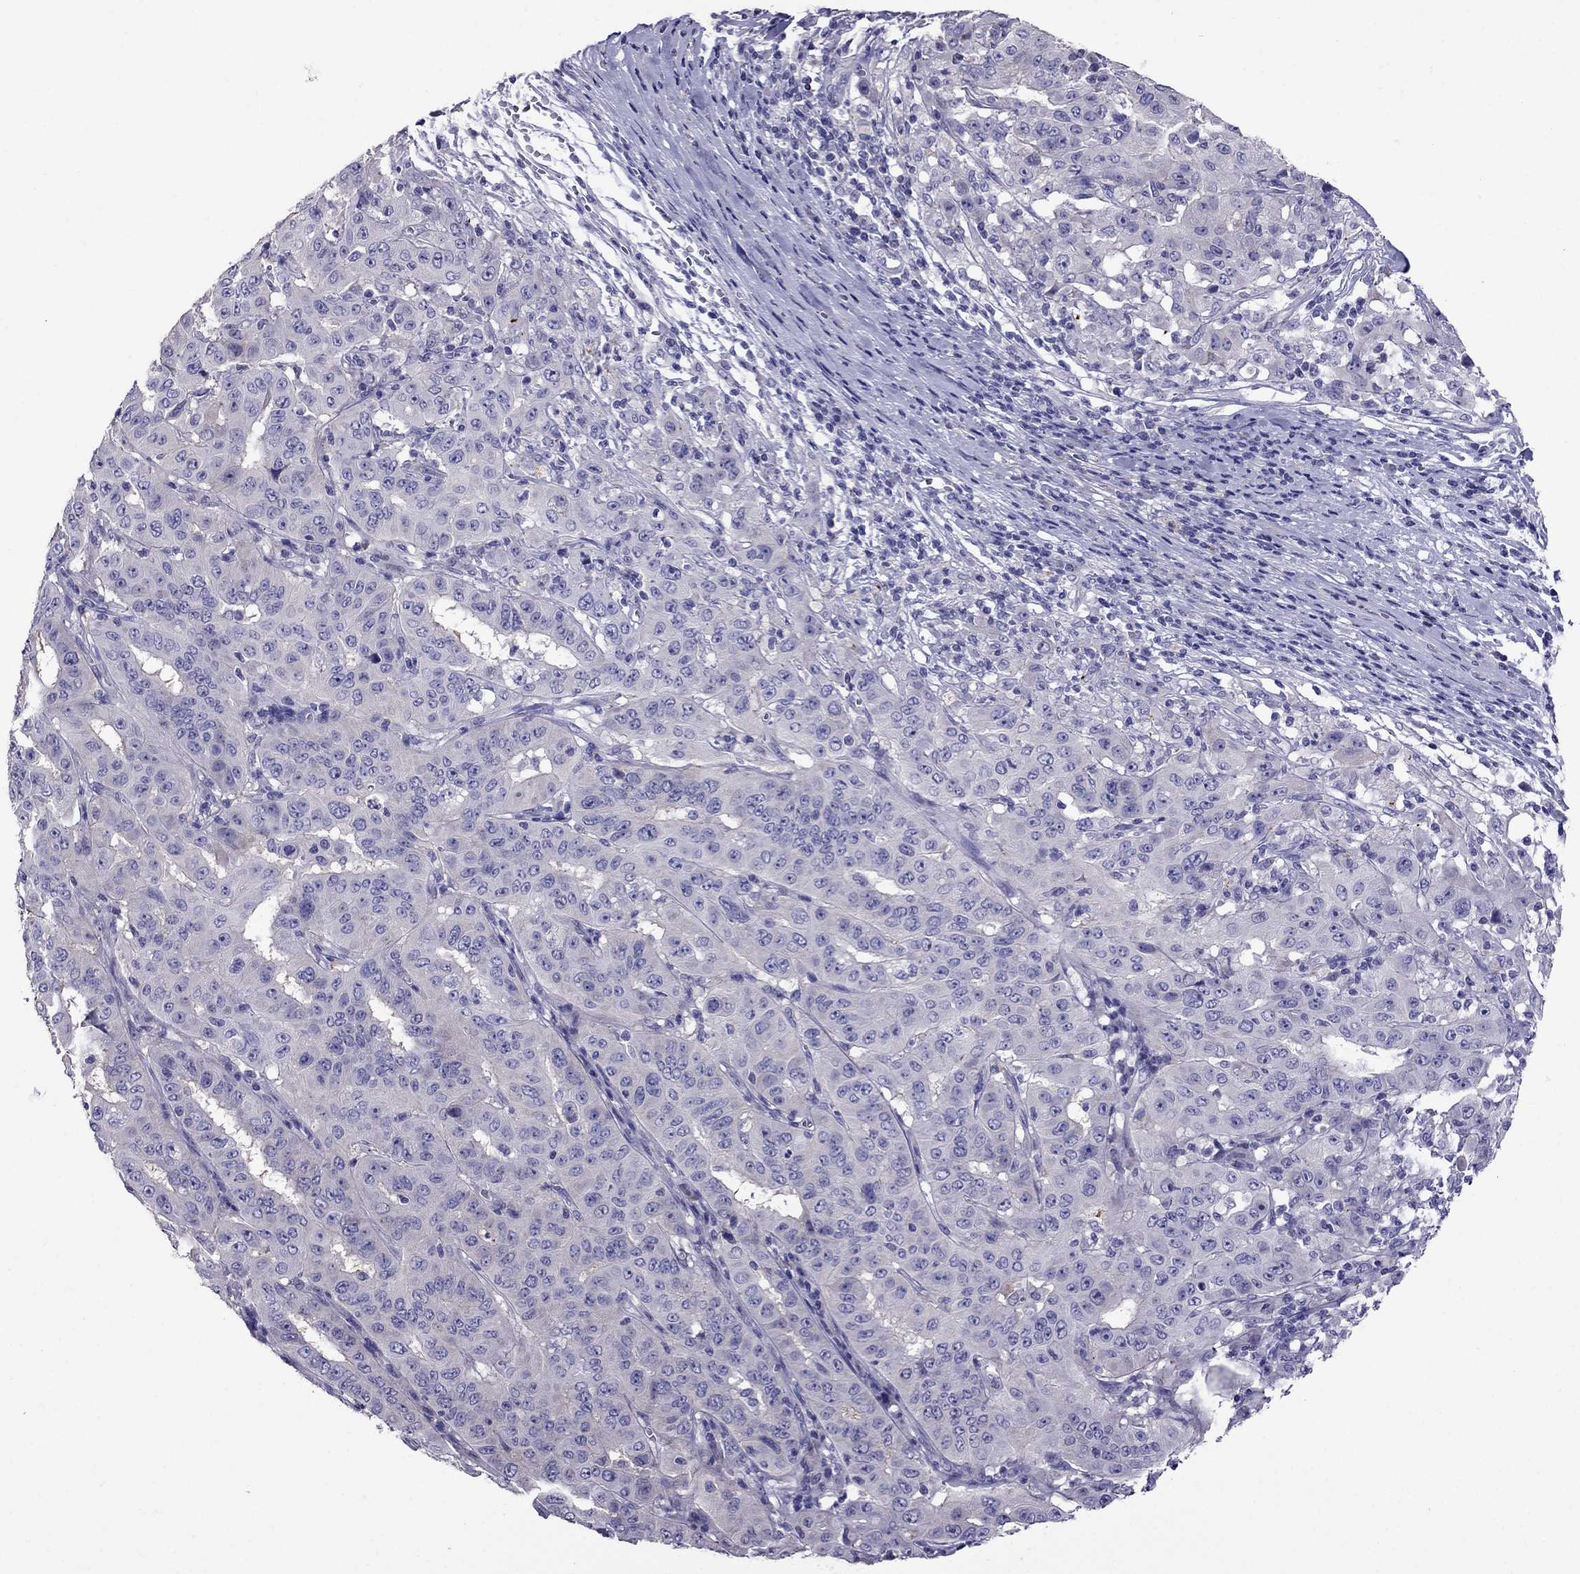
{"staining": {"intensity": "negative", "quantity": "none", "location": "none"}, "tissue": "pancreatic cancer", "cell_type": "Tumor cells", "image_type": "cancer", "snomed": [{"axis": "morphology", "description": "Adenocarcinoma, NOS"}, {"axis": "topography", "description": "Pancreas"}], "caption": "Tumor cells show no significant positivity in adenocarcinoma (pancreatic).", "gene": "OXCT2", "patient": {"sex": "male", "age": 63}}